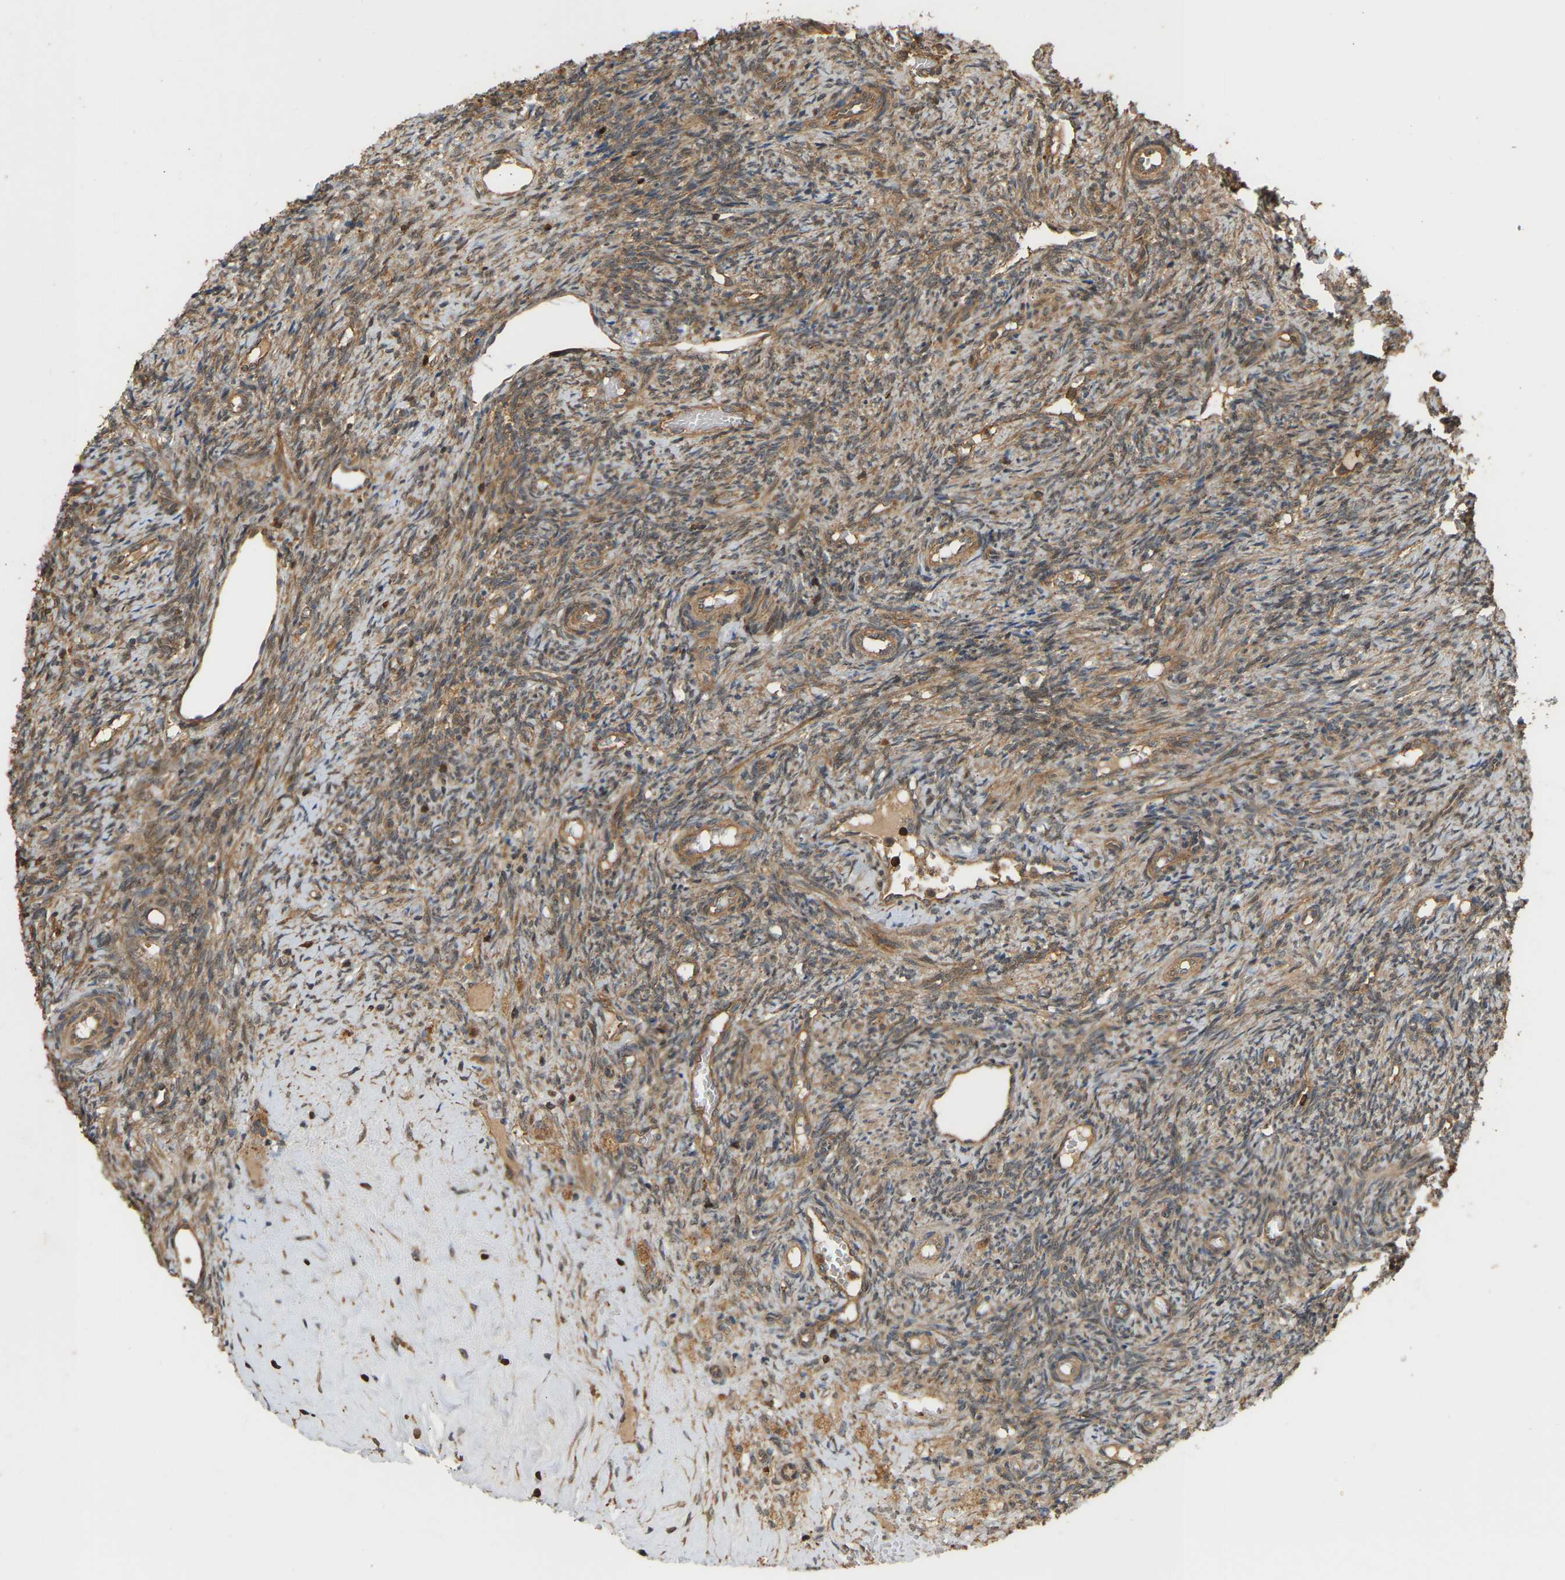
{"staining": {"intensity": "strong", "quantity": ">75%", "location": "cytoplasmic/membranous"}, "tissue": "ovary", "cell_type": "Follicle cells", "image_type": "normal", "snomed": [{"axis": "morphology", "description": "Normal tissue, NOS"}, {"axis": "topography", "description": "Ovary"}], "caption": "About >75% of follicle cells in unremarkable ovary demonstrate strong cytoplasmic/membranous protein expression as visualized by brown immunohistochemical staining.", "gene": "ENSG00000282218", "patient": {"sex": "female", "age": 41}}